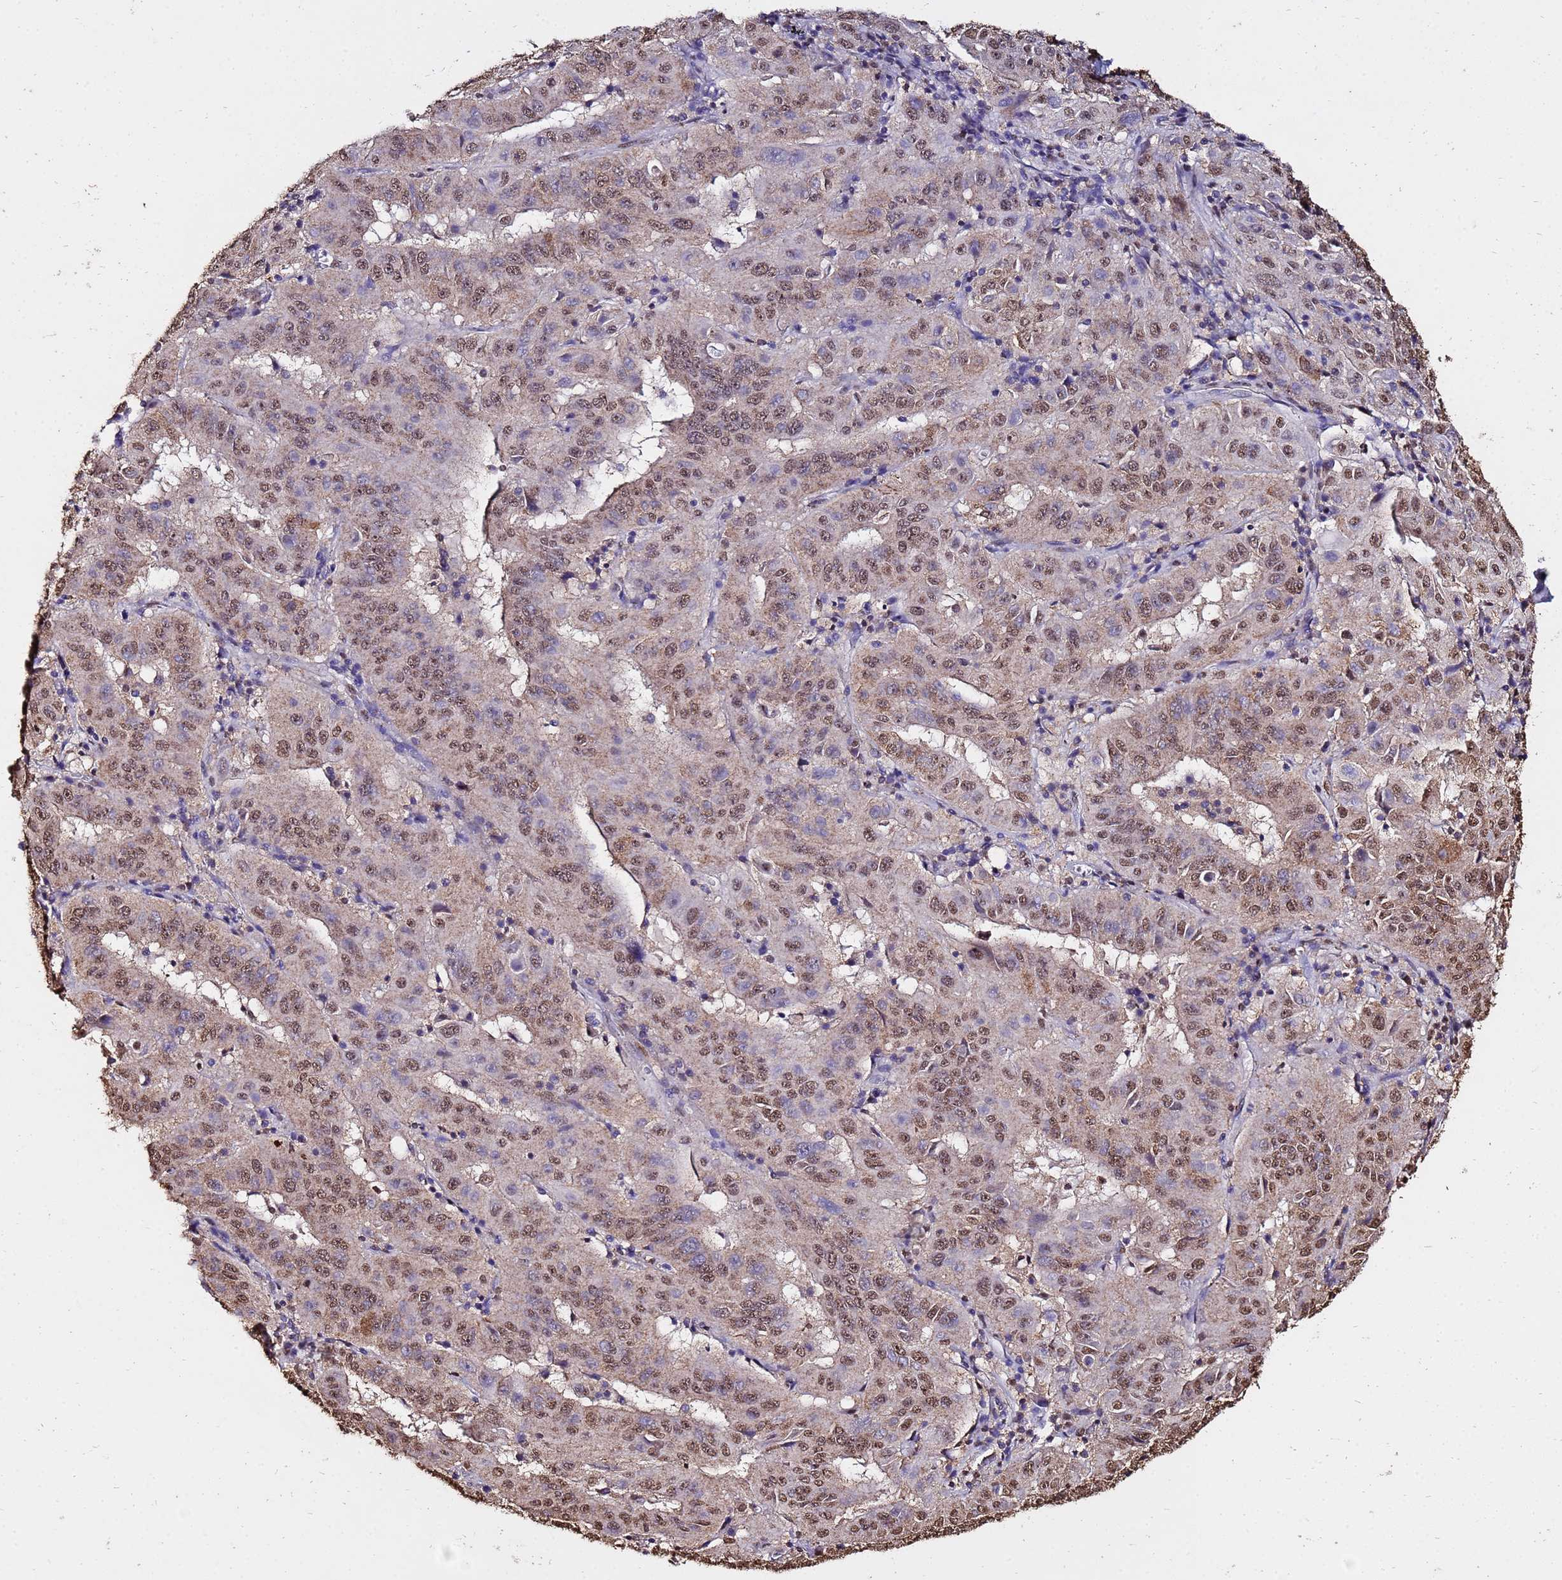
{"staining": {"intensity": "moderate", "quantity": ">75%", "location": "cytoplasmic/membranous,nuclear"}, "tissue": "pancreatic cancer", "cell_type": "Tumor cells", "image_type": "cancer", "snomed": [{"axis": "morphology", "description": "Adenocarcinoma, NOS"}, {"axis": "topography", "description": "Pancreas"}], "caption": "Immunohistochemical staining of pancreatic cancer exhibits medium levels of moderate cytoplasmic/membranous and nuclear protein positivity in approximately >75% of tumor cells.", "gene": "TRIP6", "patient": {"sex": "male", "age": 63}}